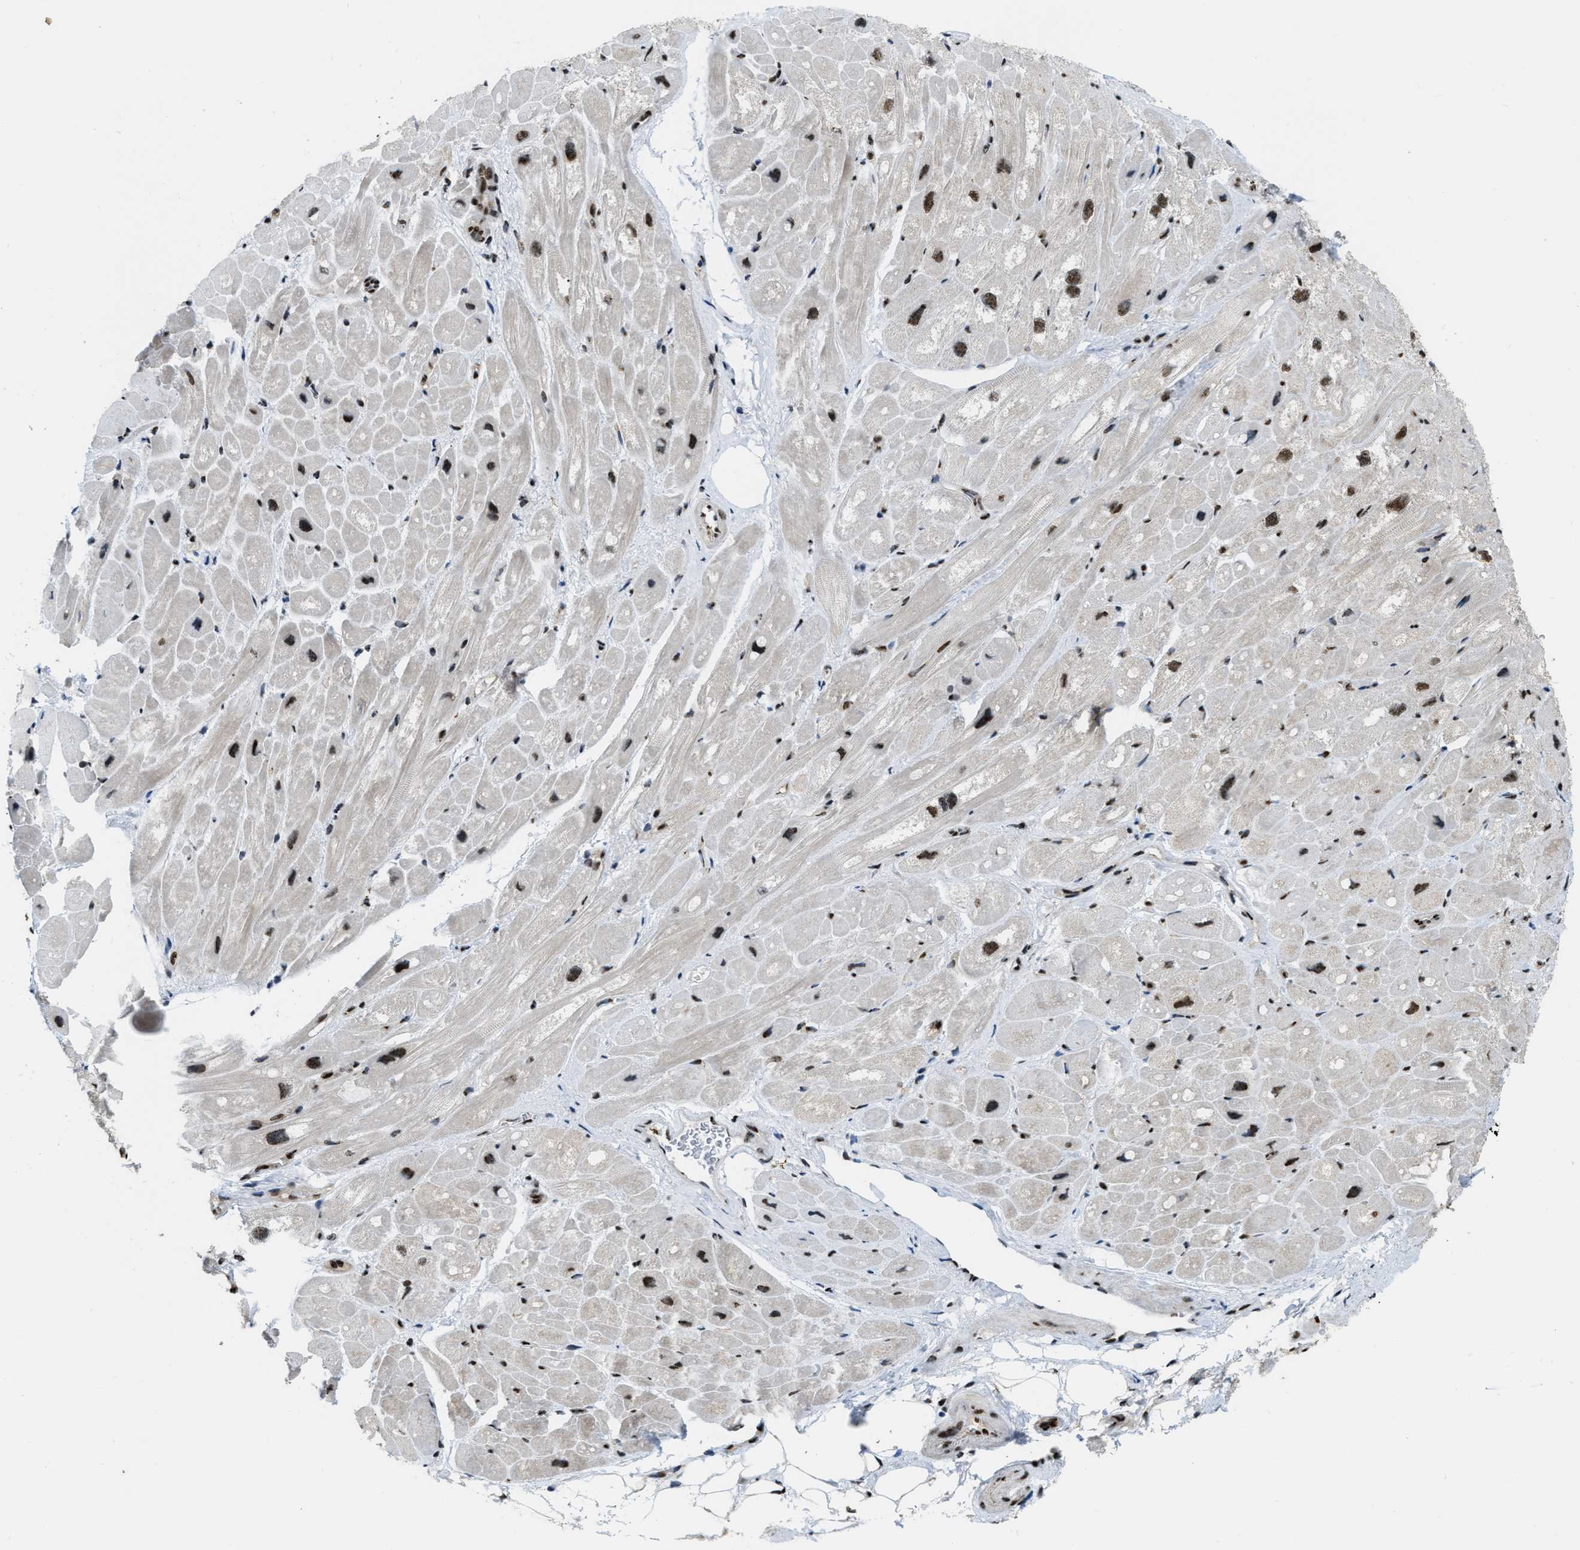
{"staining": {"intensity": "moderate", "quantity": "25%-75%", "location": "nuclear"}, "tissue": "heart muscle", "cell_type": "Cardiomyocytes", "image_type": "normal", "snomed": [{"axis": "morphology", "description": "Normal tissue, NOS"}, {"axis": "topography", "description": "Heart"}], "caption": "The image demonstrates staining of unremarkable heart muscle, revealing moderate nuclear protein expression (brown color) within cardiomyocytes. Nuclei are stained in blue.", "gene": "NUMA1", "patient": {"sex": "male", "age": 49}}